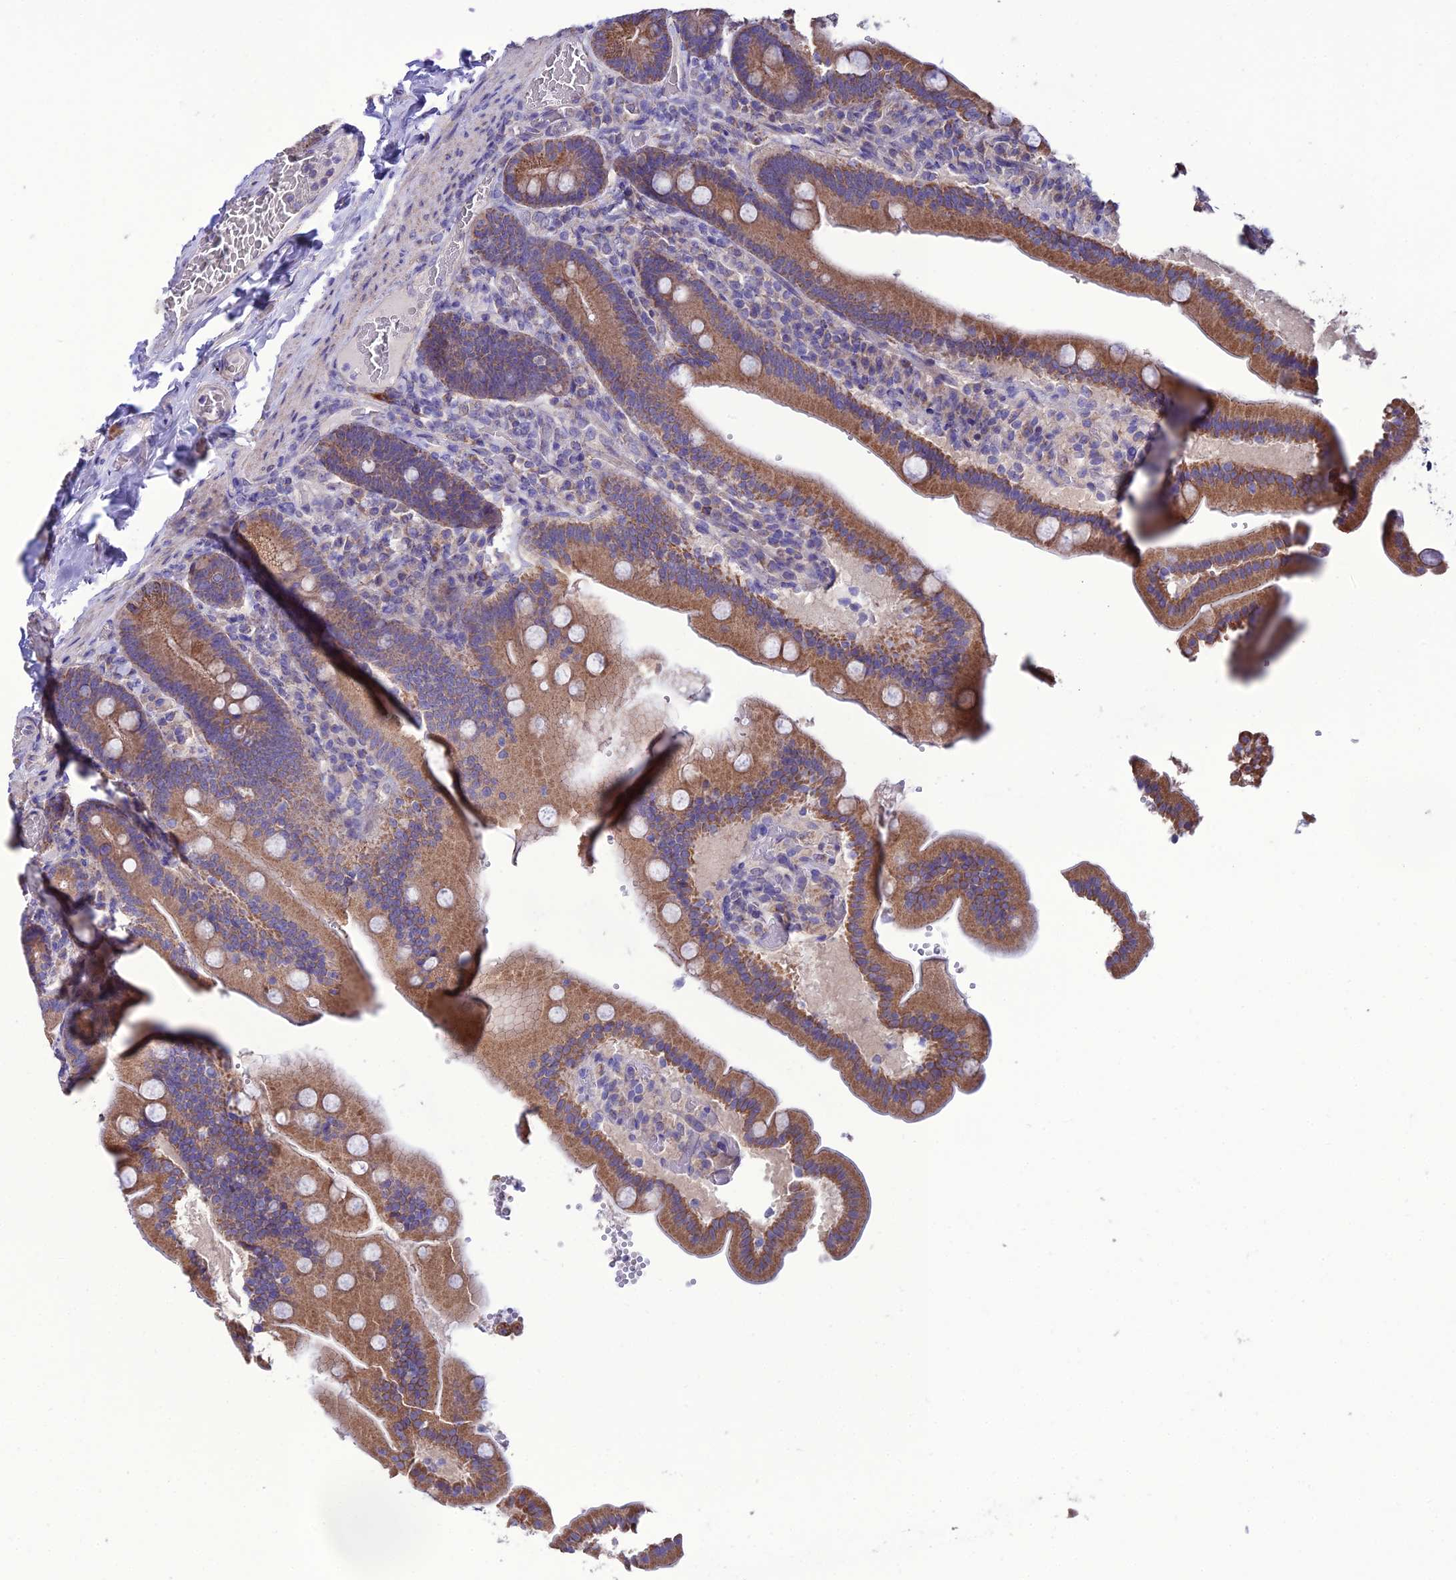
{"staining": {"intensity": "moderate", "quantity": ">75%", "location": "cytoplasmic/membranous"}, "tissue": "duodenum", "cell_type": "Glandular cells", "image_type": "normal", "snomed": [{"axis": "morphology", "description": "Normal tissue, NOS"}, {"axis": "topography", "description": "Duodenum"}], "caption": "This image demonstrates immunohistochemistry (IHC) staining of unremarkable human duodenum, with medium moderate cytoplasmic/membranous positivity in about >75% of glandular cells.", "gene": "HOGA1", "patient": {"sex": "female", "age": 62}}